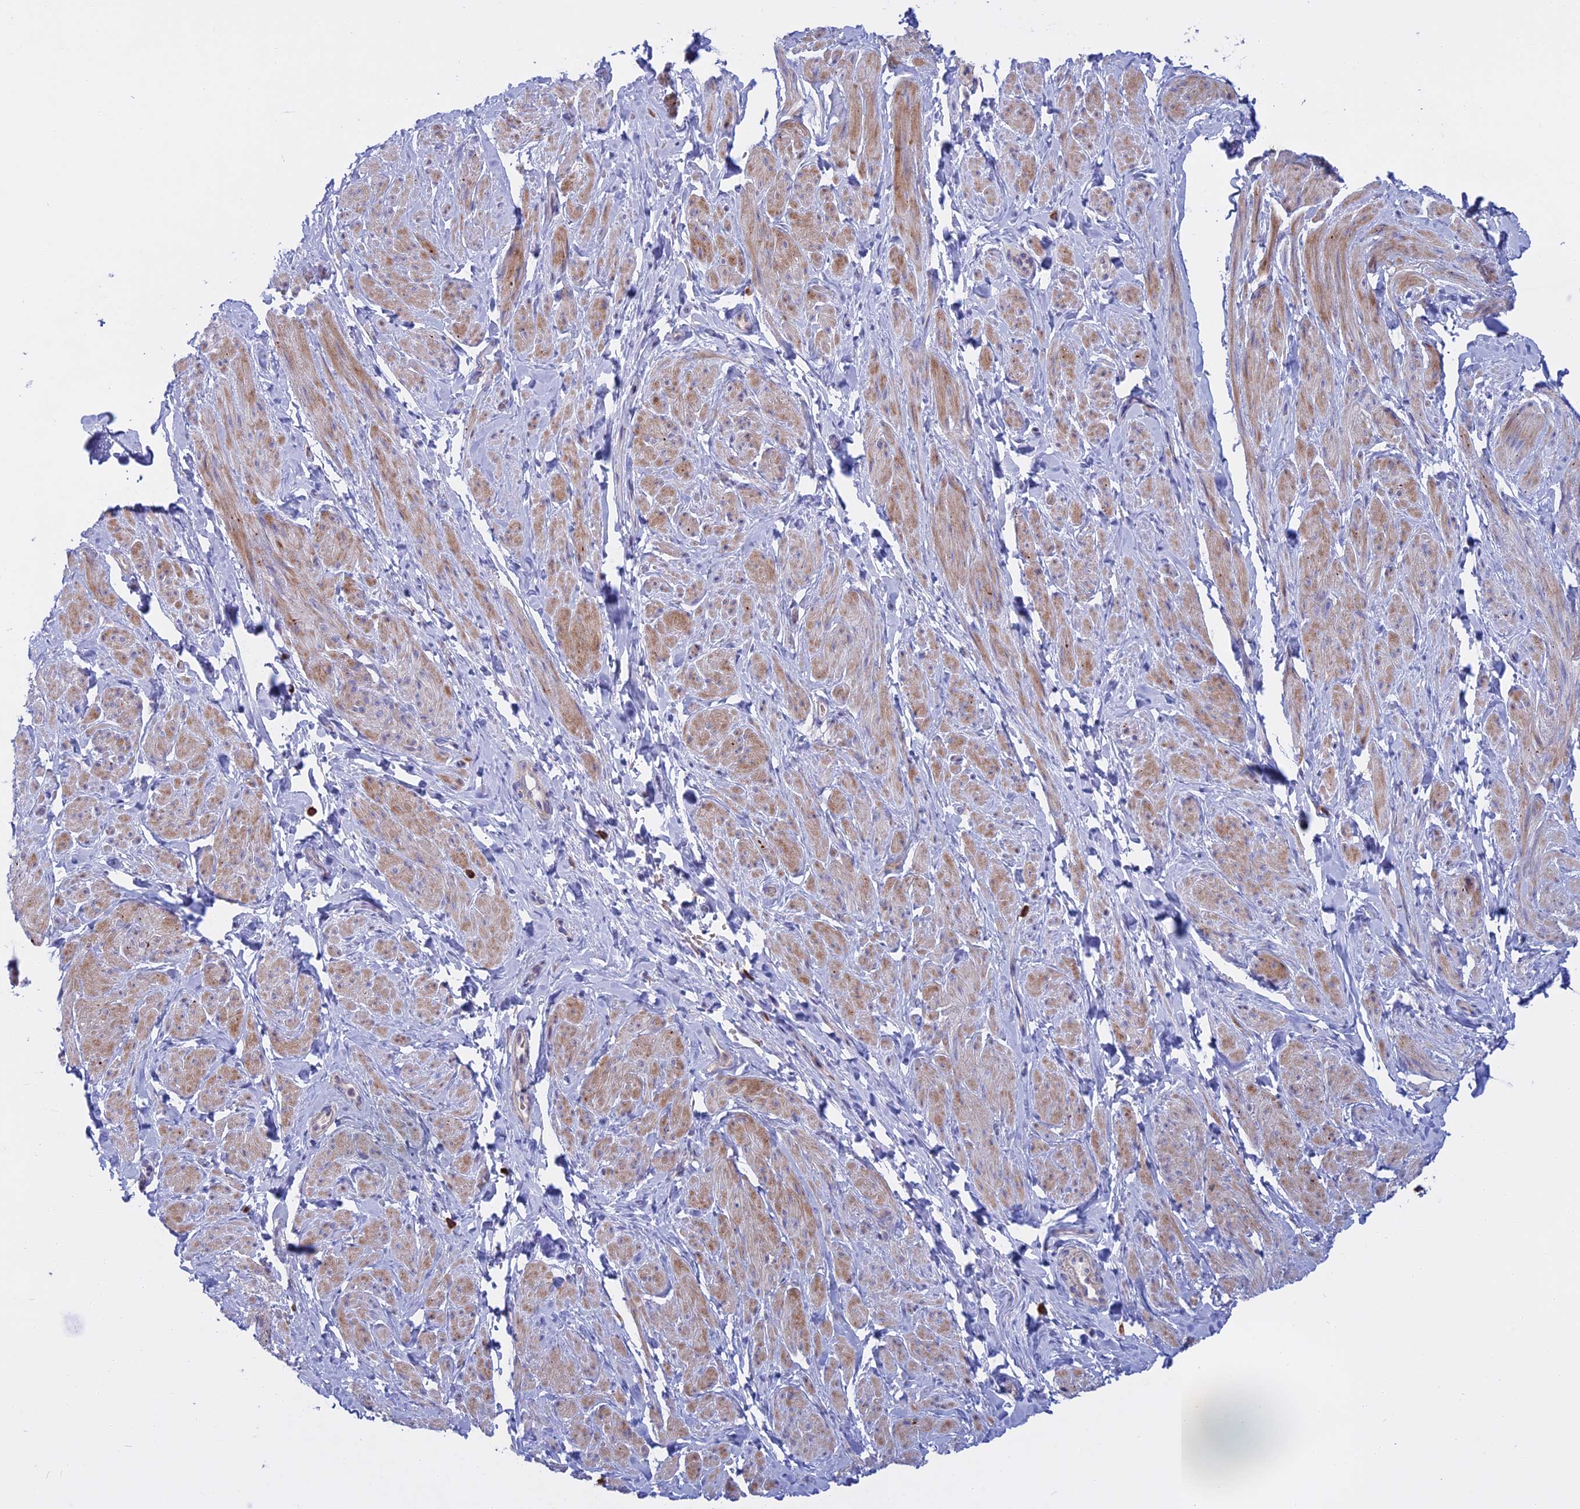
{"staining": {"intensity": "weak", "quantity": "25%-75%", "location": "cytoplasmic/membranous"}, "tissue": "smooth muscle", "cell_type": "Smooth muscle cells", "image_type": "normal", "snomed": [{"axis": "morphology", "description": "Normal tissue, NOS"}, {"axis": "topography", "description": "Smooth muscle"}, {"axis": "topography", "description": "Peripheral nerve tissue"}], "caption": "Immunohistochemistry (IHC) photomicrograph of normal smooth muscle: human smooth muscle stained using immunohistochemistry demonstrates low levels of weak protein expression localized specifically in the cytoplasmic/membranous of smooth muscle cells, appearing as a cytoplasmic/membranous brown color.", "gene": "SLC2A6", "patient": {"sex": "male", "age": 69}}